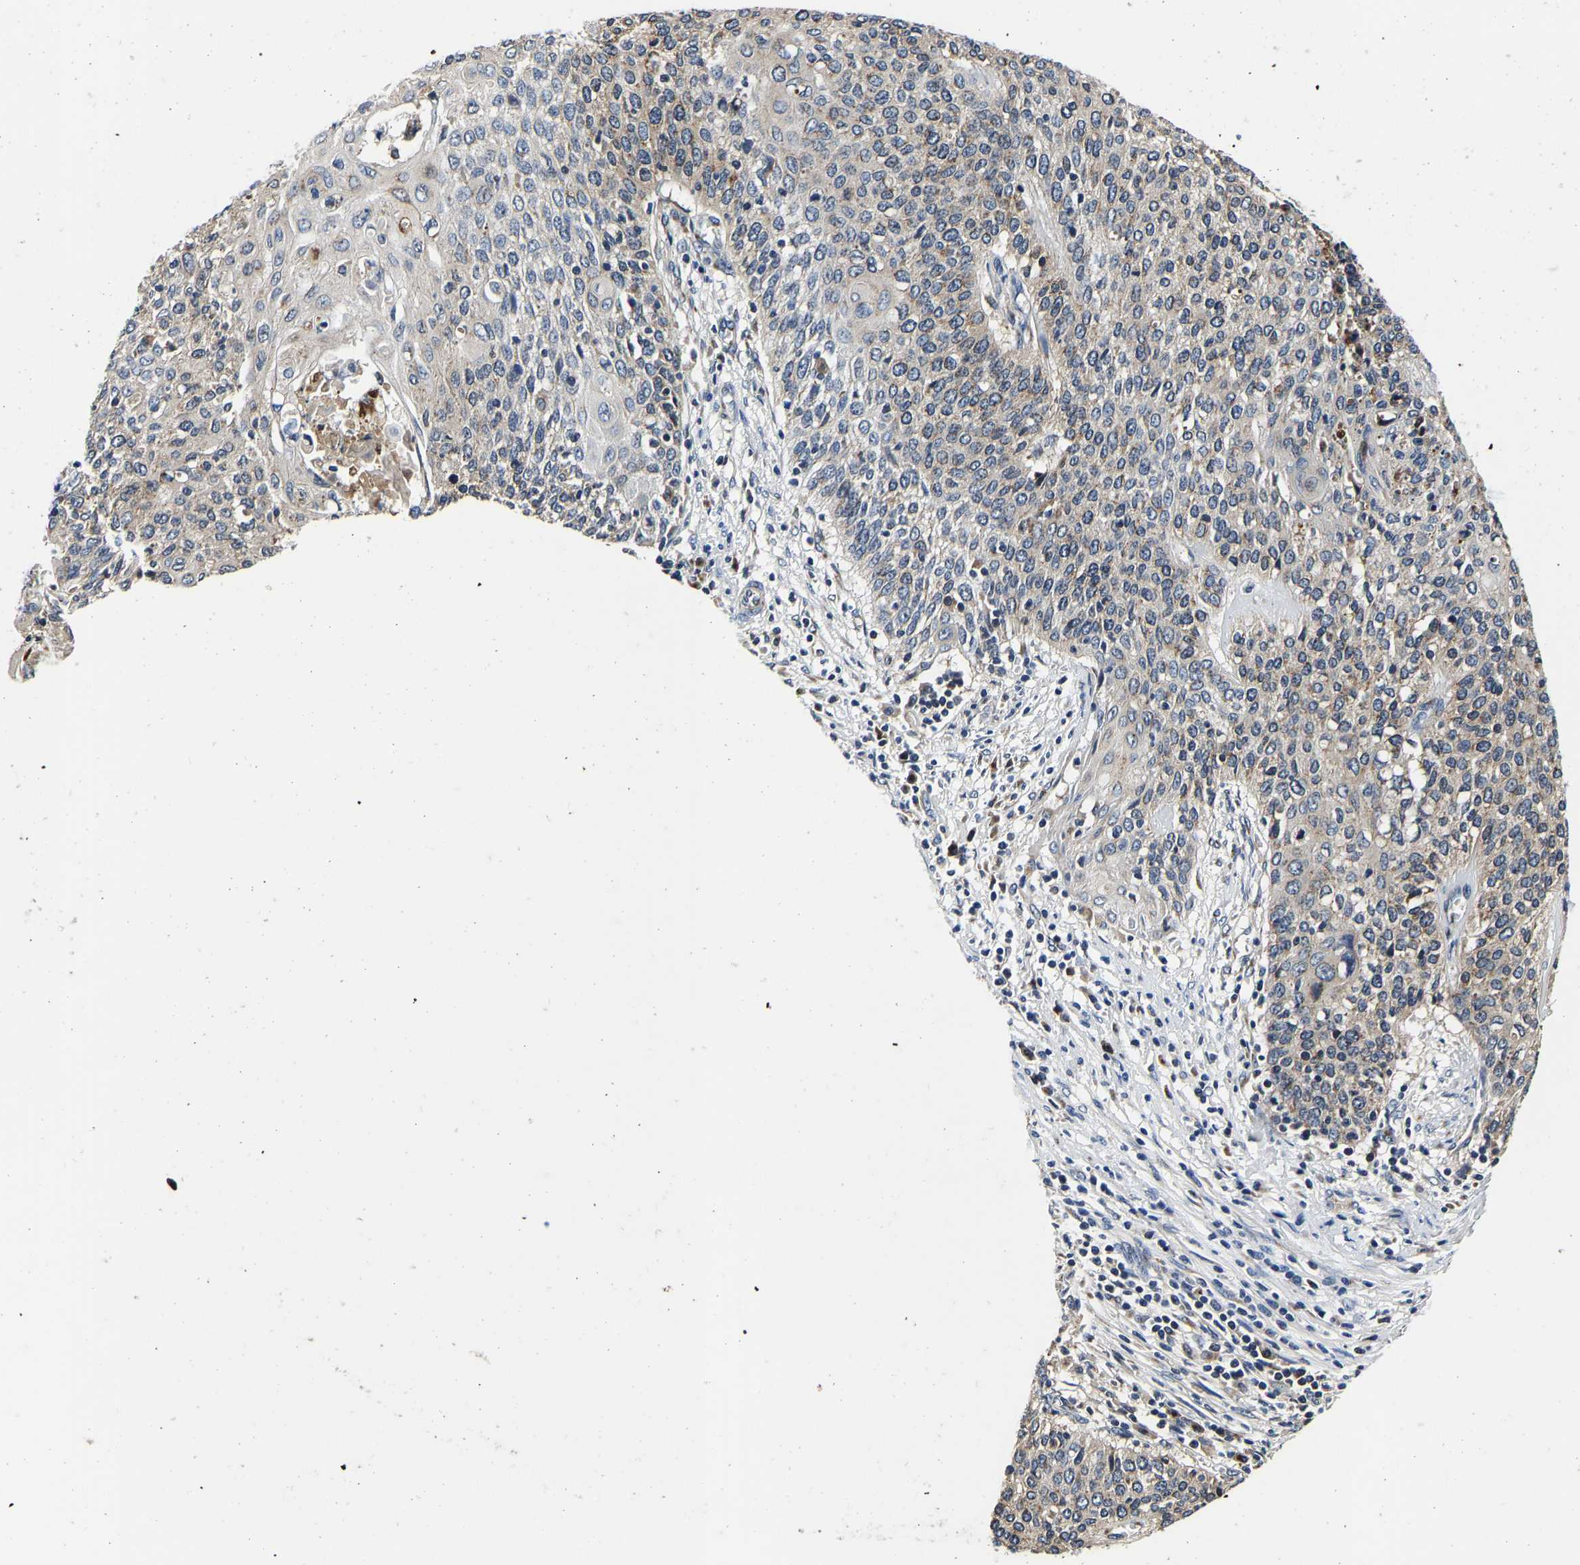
{"staining": {"intensity": "weak", "quantity": "<25%", "location": "cytoplasmic/membranous"}, "tissue": "cervical cancer", "cell_type": "Tumor cells", "image_type": "cancer", "snomed": [{"axis": "morphology", "description": "Squamous cell carcinoma, NOS"}, {"axis": "topography", "description": "Cervix"}], "caption": "The histopathology image displays no significant expression in tumor cells of cervical squamous cell carcinoma.", "gene": "RABAC1", "patient": {"sex": "female", "age": 39}}